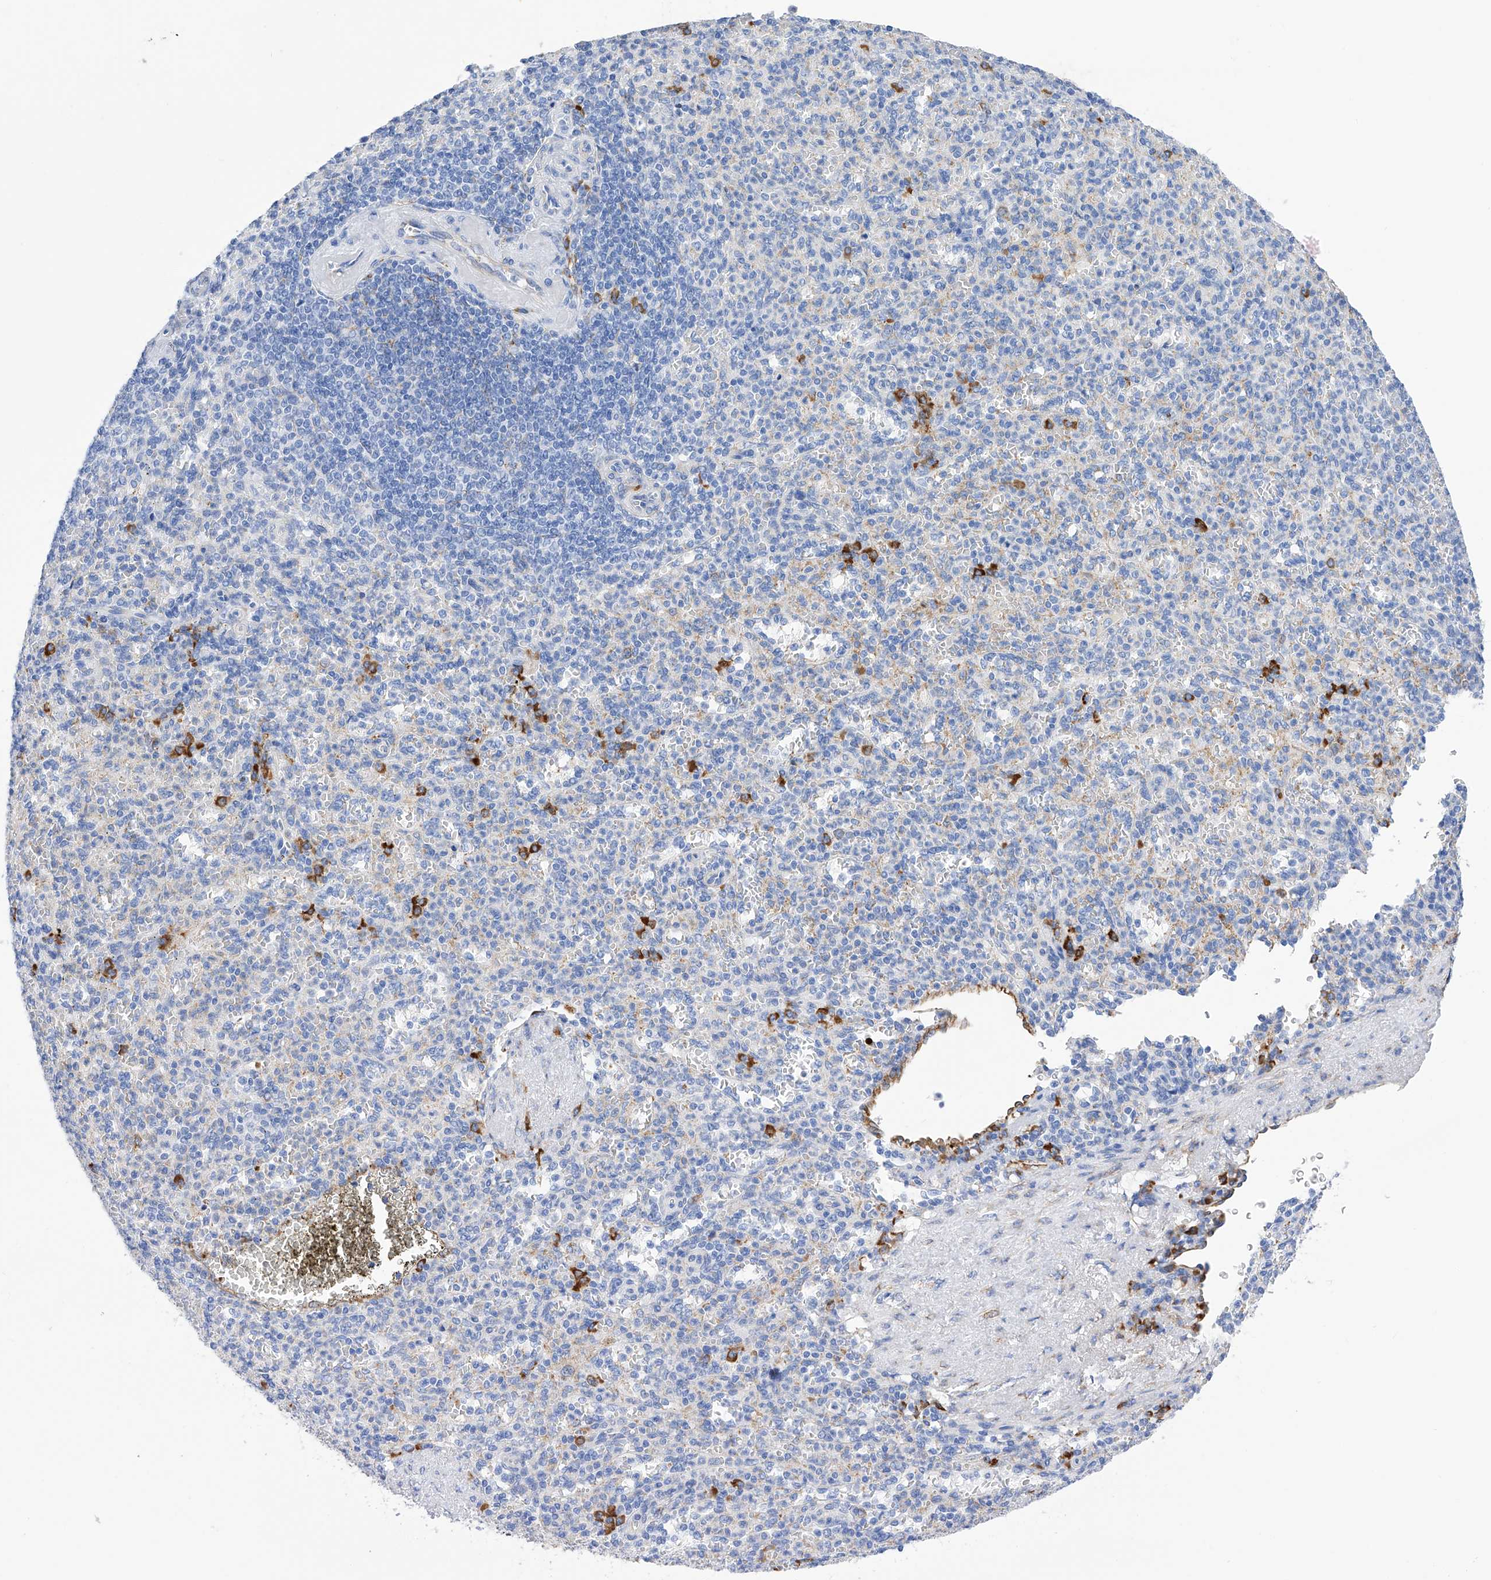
{"staining": {"intensity": "strong", "quantity": "<25%", "location": "cytoplasmic/membranous"}, "tissue": "spleen", "cell_type": "Cells in red pulp", "image_type": "normal", "snomed": [{"axis": "morphology", "description": "Normal tissue, NOS"}, {"axis": "topography", "description": "Spleen"}], "caption": "Benign spleen exhibits strong cytoplasmic/membranous staining in about <25% of cells in red pulp.", "gene": "PDIA5", "patient": {"sex": "female", "age": 74}}